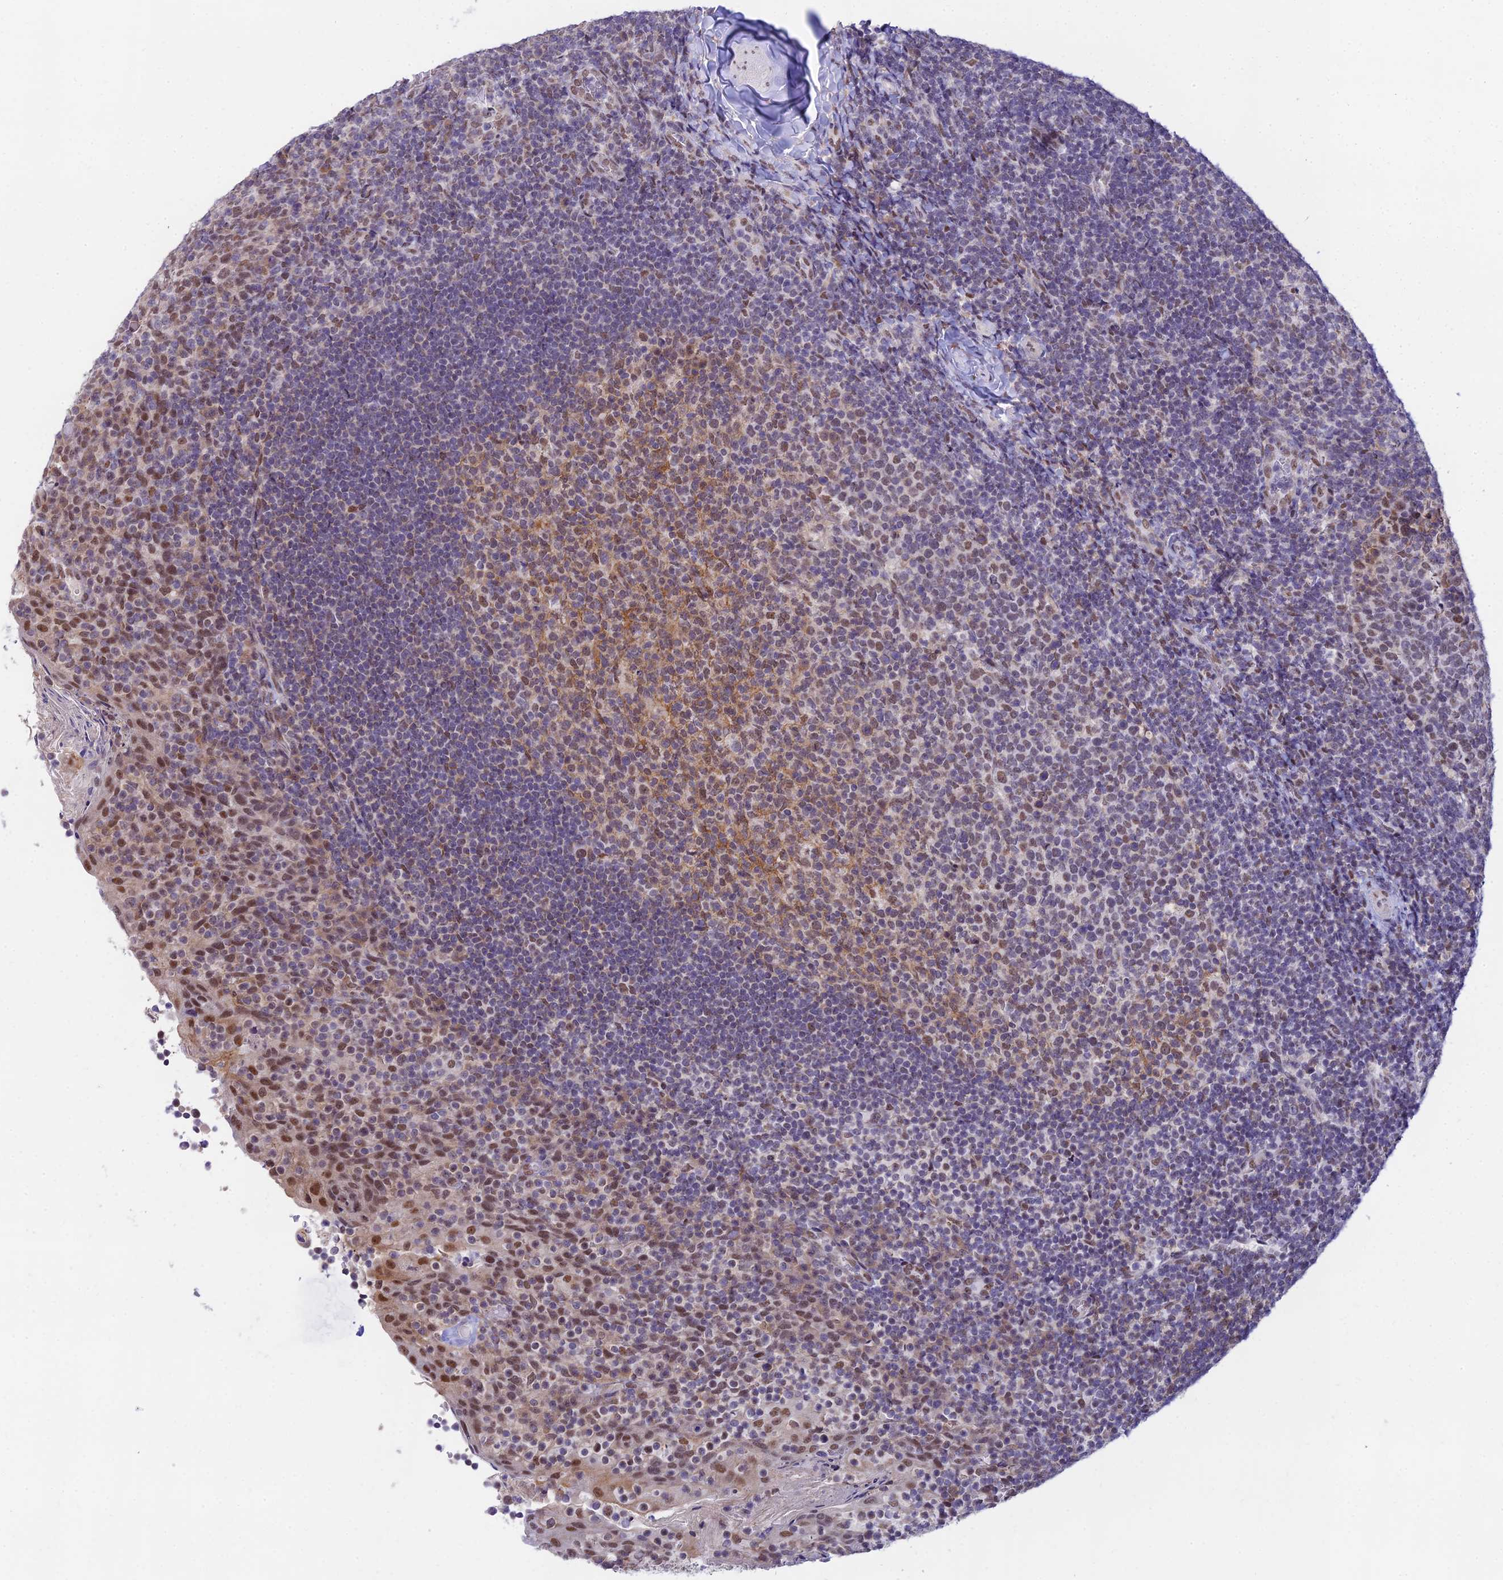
{"staining": {"intensity": "moderate", "quantity": "25%-75%", "location": "cytoplasmic/membranous,nuclear"}, "tissue": "tonsil", "cell_type": "Germinal center cells", "image_type": "normal", "snomed": [{"axis": "morphology", "description": "Normal tissue, NOS"}, {"axis": "topography", "description": "Tonsil"}], "caption": "A brown stain shows moderate cytoplasmic/membranous,nuclear staining of a protein in germinal center cells of unremarkable human tonsil.", "gene": "C2orf49", "patient": {"sex": "female", "age": 10}}